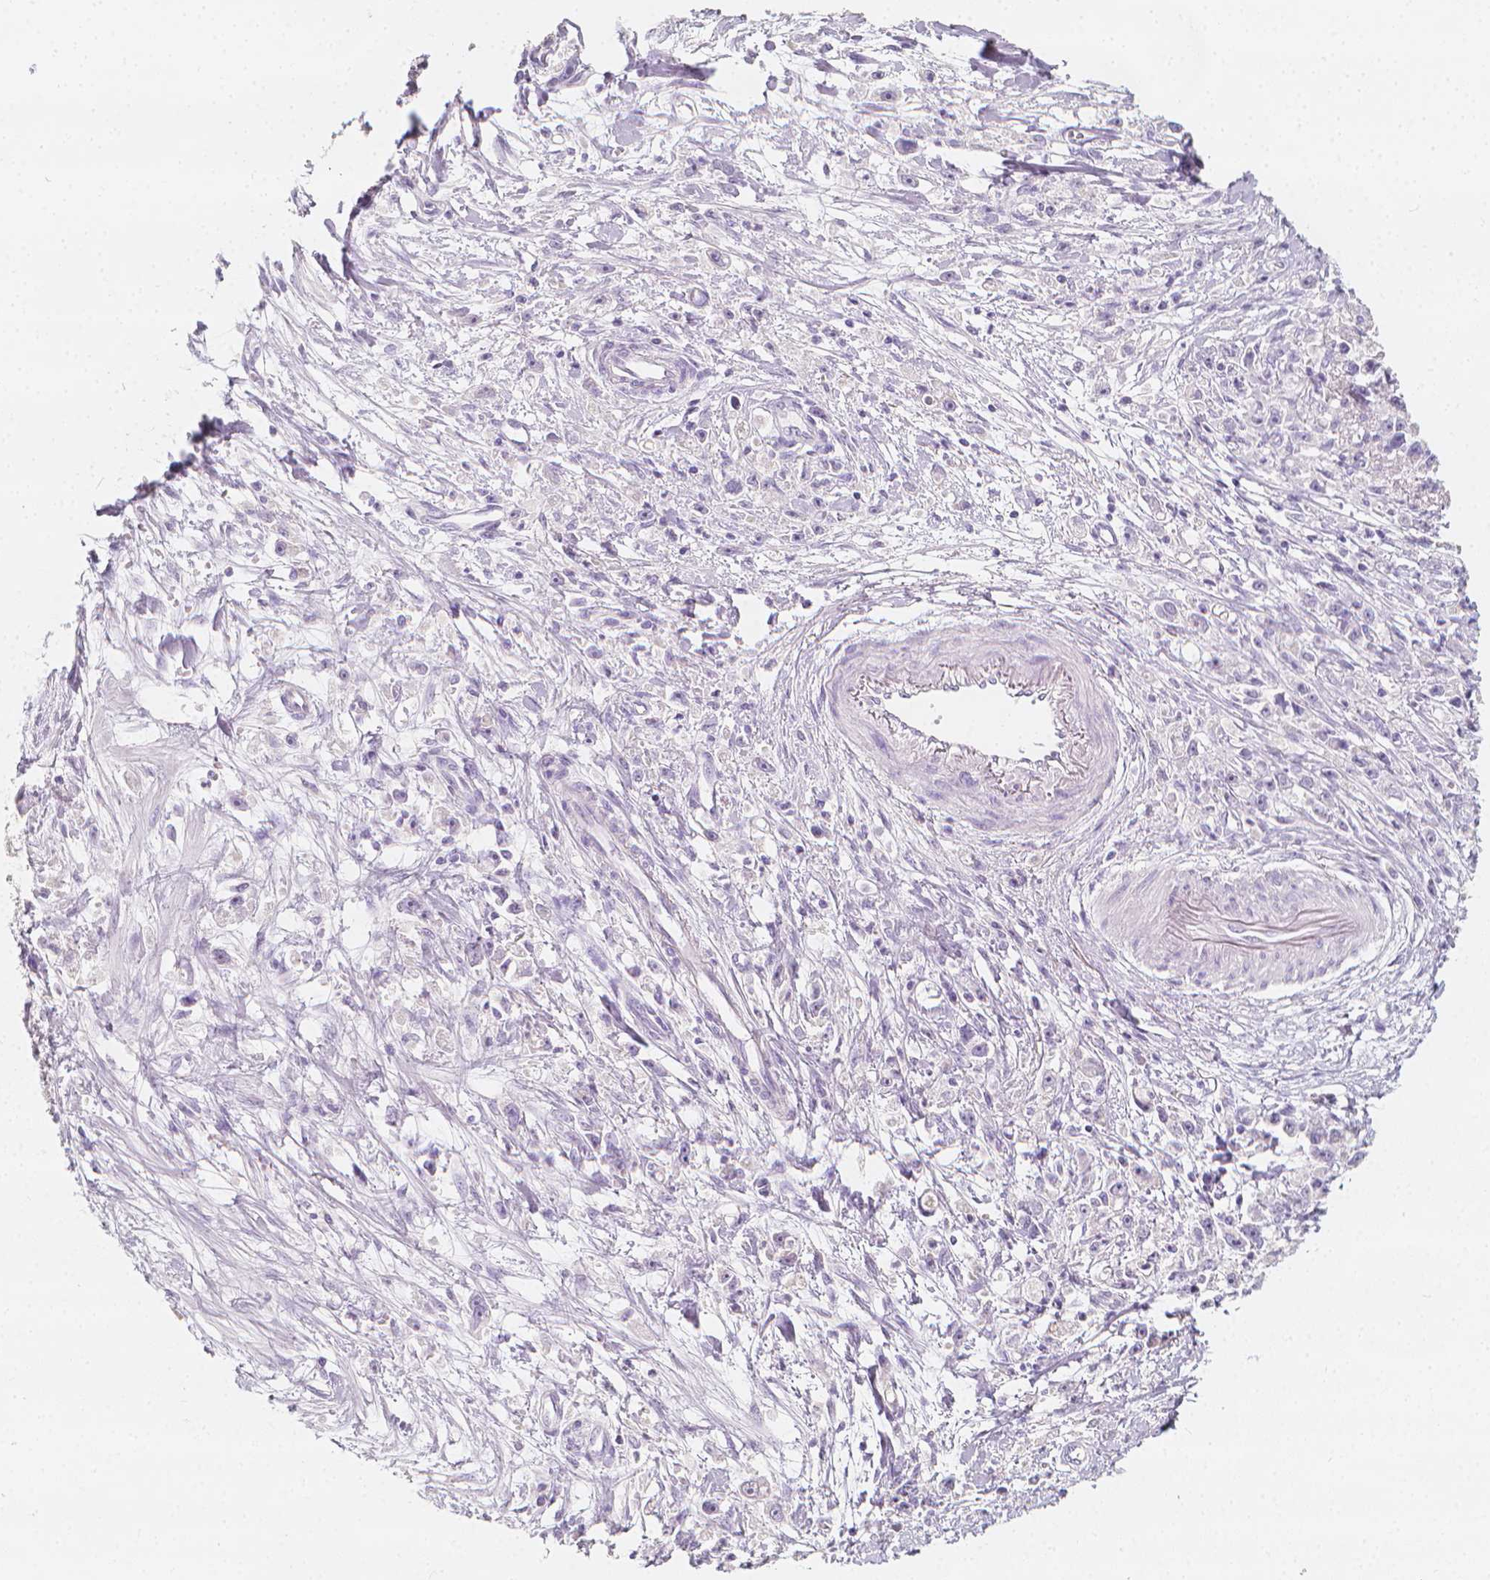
{"staining": {"intensity": "negative", "quantity": "none", "location": "none"}, "tissue": "stomach cancer", "cell_type": "Tumor cells", "image_type": "cancer", "snomed": [{"axis": "morphology", "description": "Adenocarcinoma, NOS"}, {"axis": "topography", "description": "Stomach"}], "caption": "Histopathology image shows no protein positivity in tumor cells of stomach cancer (adenocarcinoma) tissue. Nuclei are stained in blue.", "gene": "RBFOX1", "patient": {"sex": "female", "age": 59}}